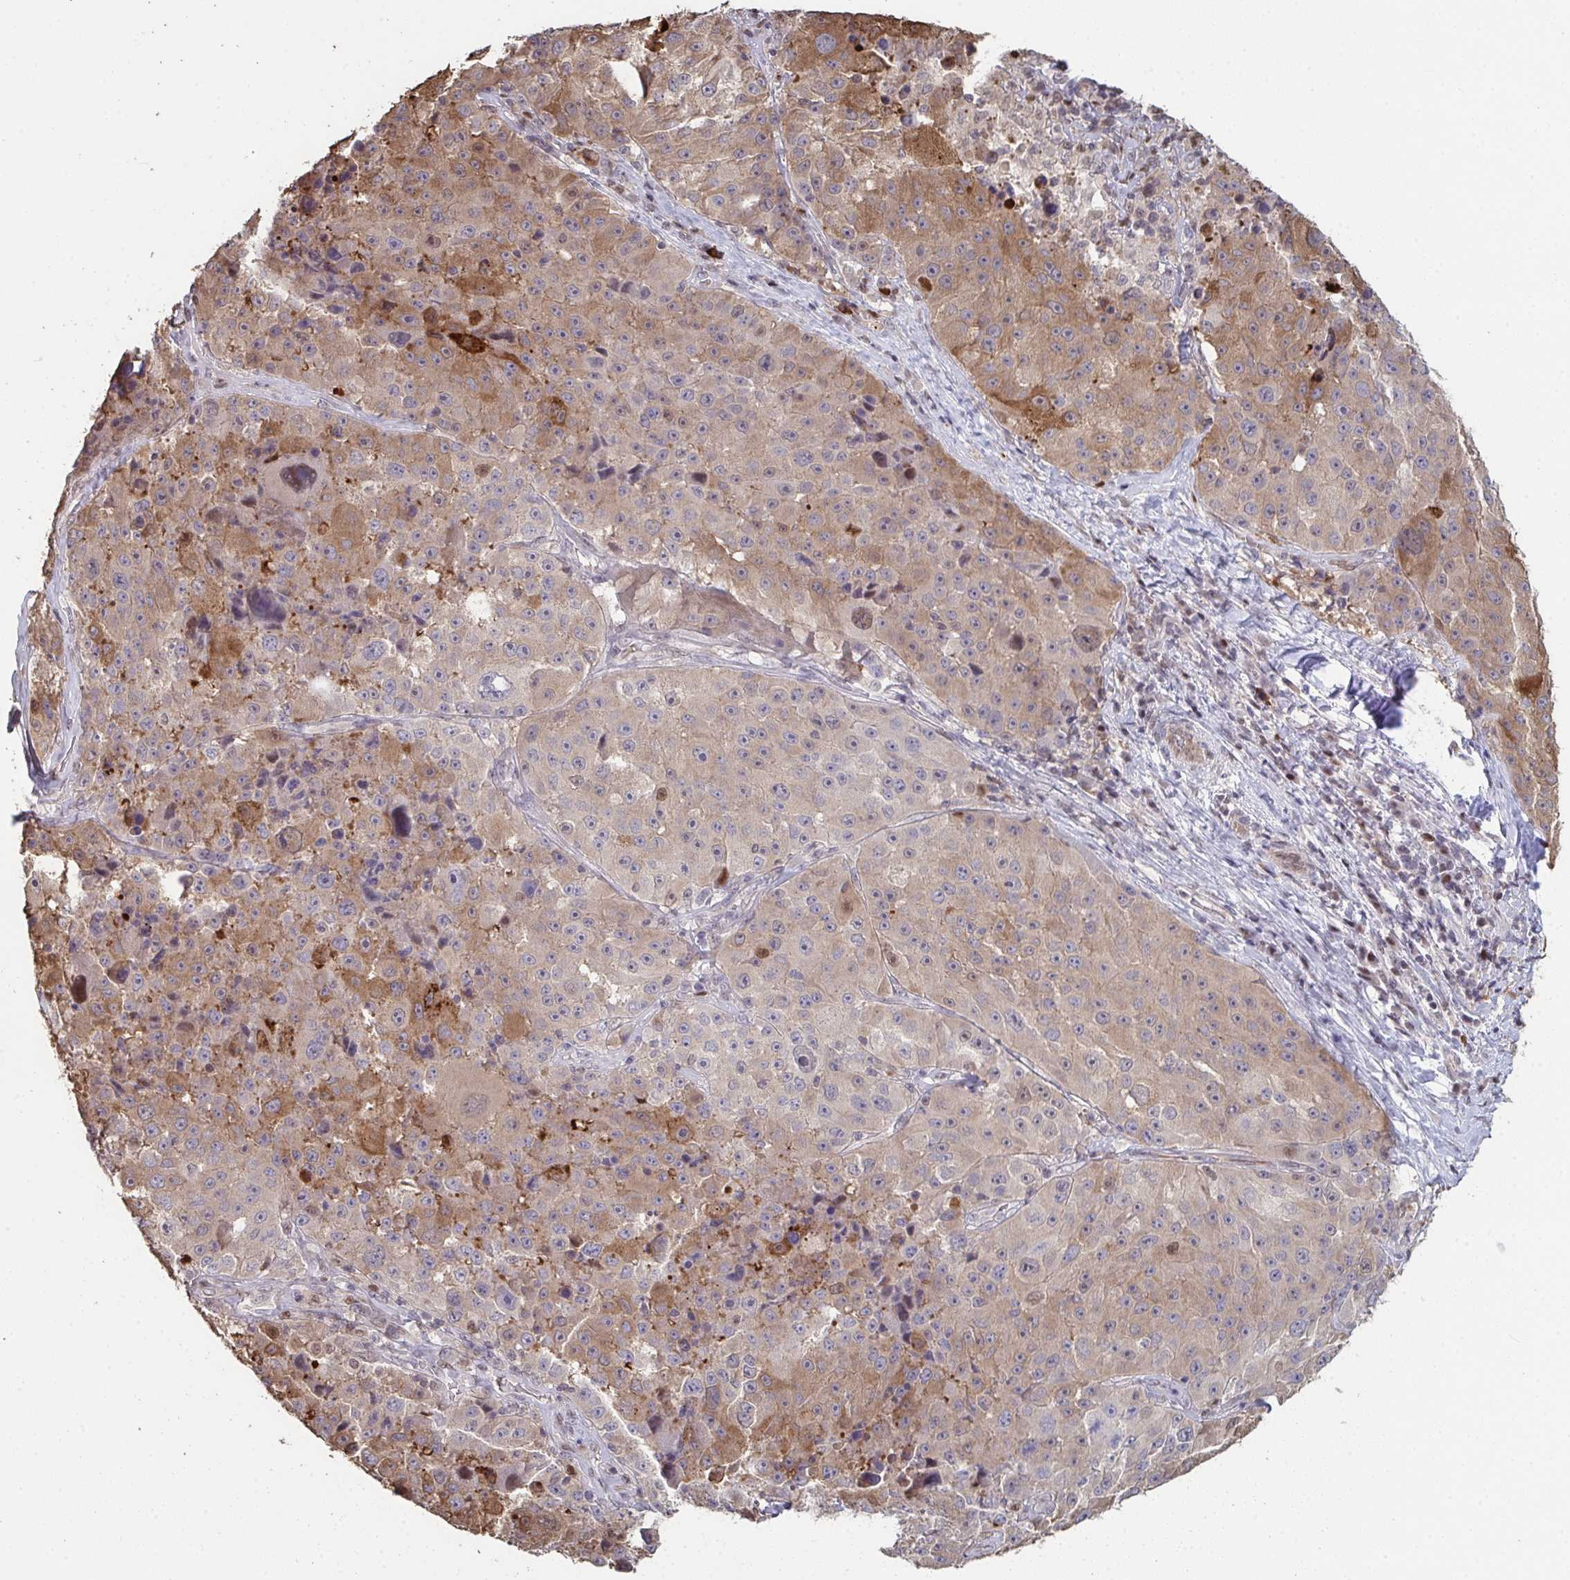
{"staining": {"intensity": "moderate", "quantity": "25%-75%", "location": "cytoplasmic/membranous"}, "tissue": "melanoma", "cell_type": "Tumor cells", "image_type": "cancer", "snomed": [{"axis": "morphology", "description": "Malignant melanoma, Metastatic site"}, {"axis": "topography", "description": "Lymph node"}], "caption": "Immunohistochemical staining of melanoma demonstrates medium levels of moderate cytoplasmic/membranous positivity in approximately 25%-75% of tumor cells.", "gene": "ACD", "patient": {"sex": "male", "age": 62}}